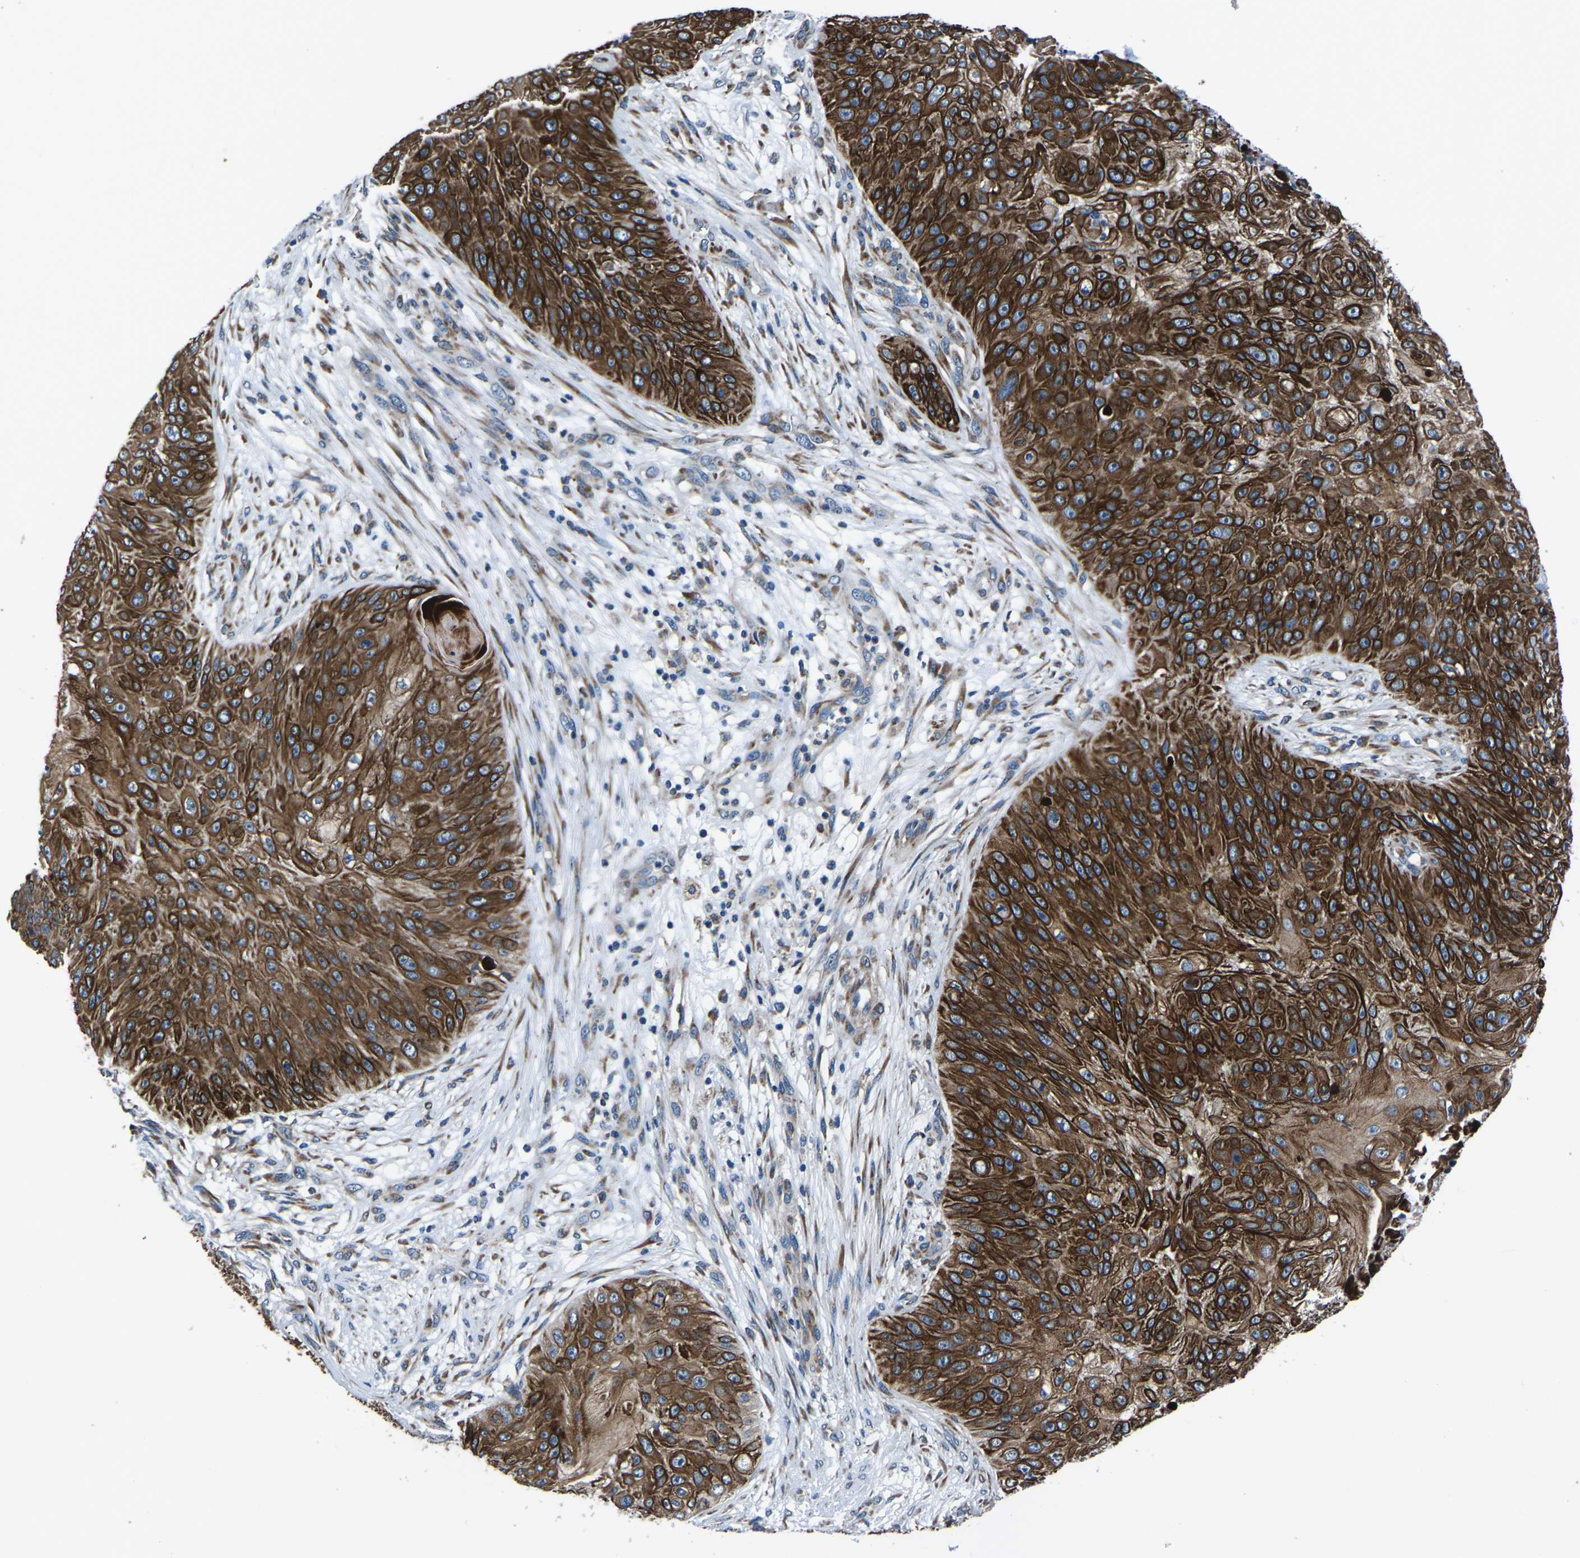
{"staining": {"intensity": "strong", "quantity": ">75%", "location": "cytoplasmic/membranous"}, "tissue": "skin cancer", "cell_type": "Tumor cells", "image_type": "cancer", "snomed": [{"axis": "morphology", "description": "Squamous cell carcinoma, NOS"}, {"axis": "topography", "description": "Skin"}], "caption": "A brown stain labels strong cytoplasmic/membranous expression of a protein in skin squamous cell carcinoma tumor cells. Nuclei are stained in blue.", "gene": "GABRP", "patient": {"sex": "female", "age": 80}}